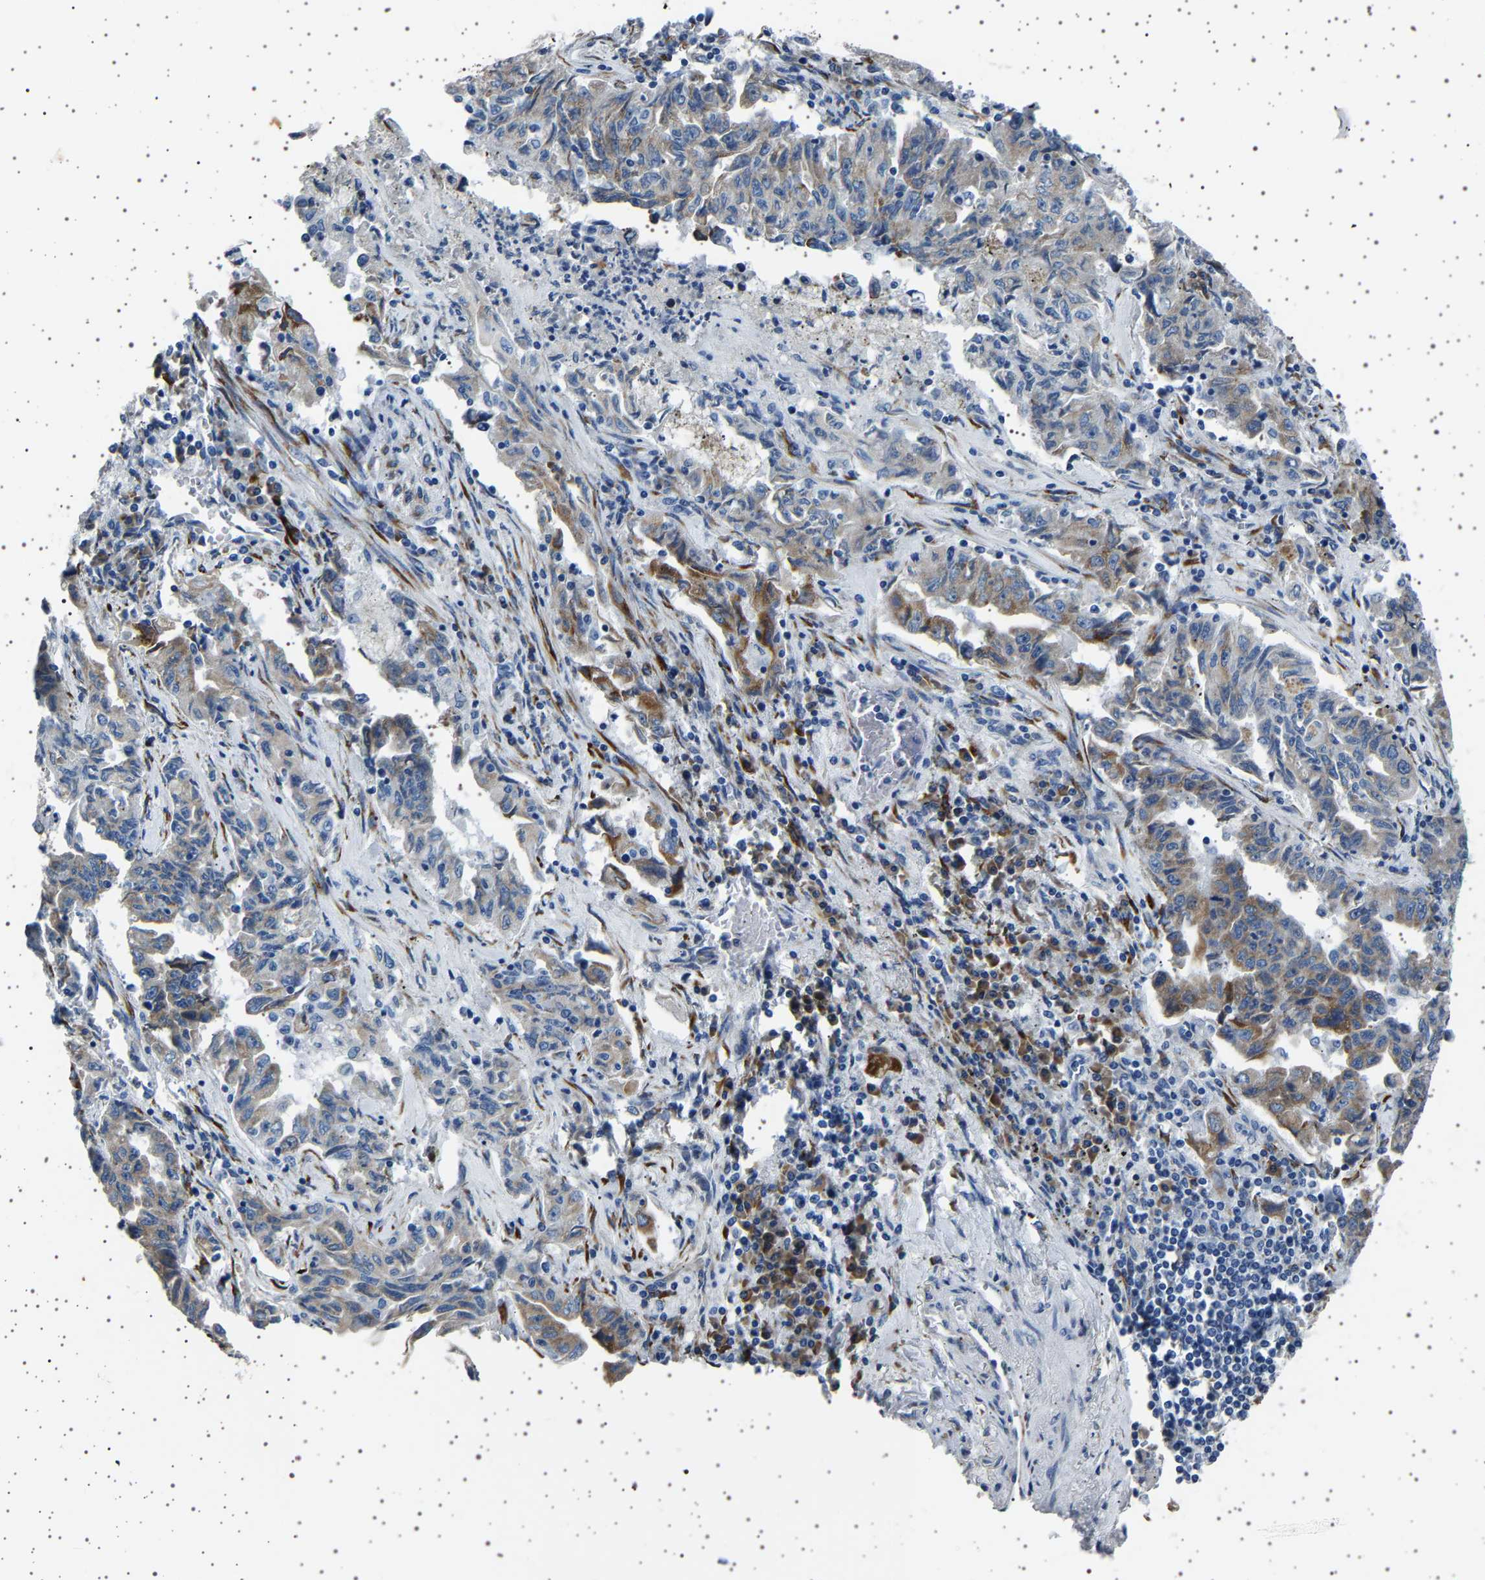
{"staining": {"intensity": "moderate", "quantity": ">75%", "location": "cytoplasmic/membranous"}, "tissue": "lung cancer", "cell_type": "Tumor cells", "image_type": "cancer", "snomed": [{"axis": "morphology", "description": "Adenocarcinoma, NOS"}, {"axis": "topography", "description": "Lung"}], "caption": "A high-resolution histopathology image shows immunohistochemistry staining of lung cancer, which displays moderate cytoplasmic/membranous expression in approximately >75% of tumor cells.", "gene": "FTCD", "patient": {"sex": "female", "age": 51}}